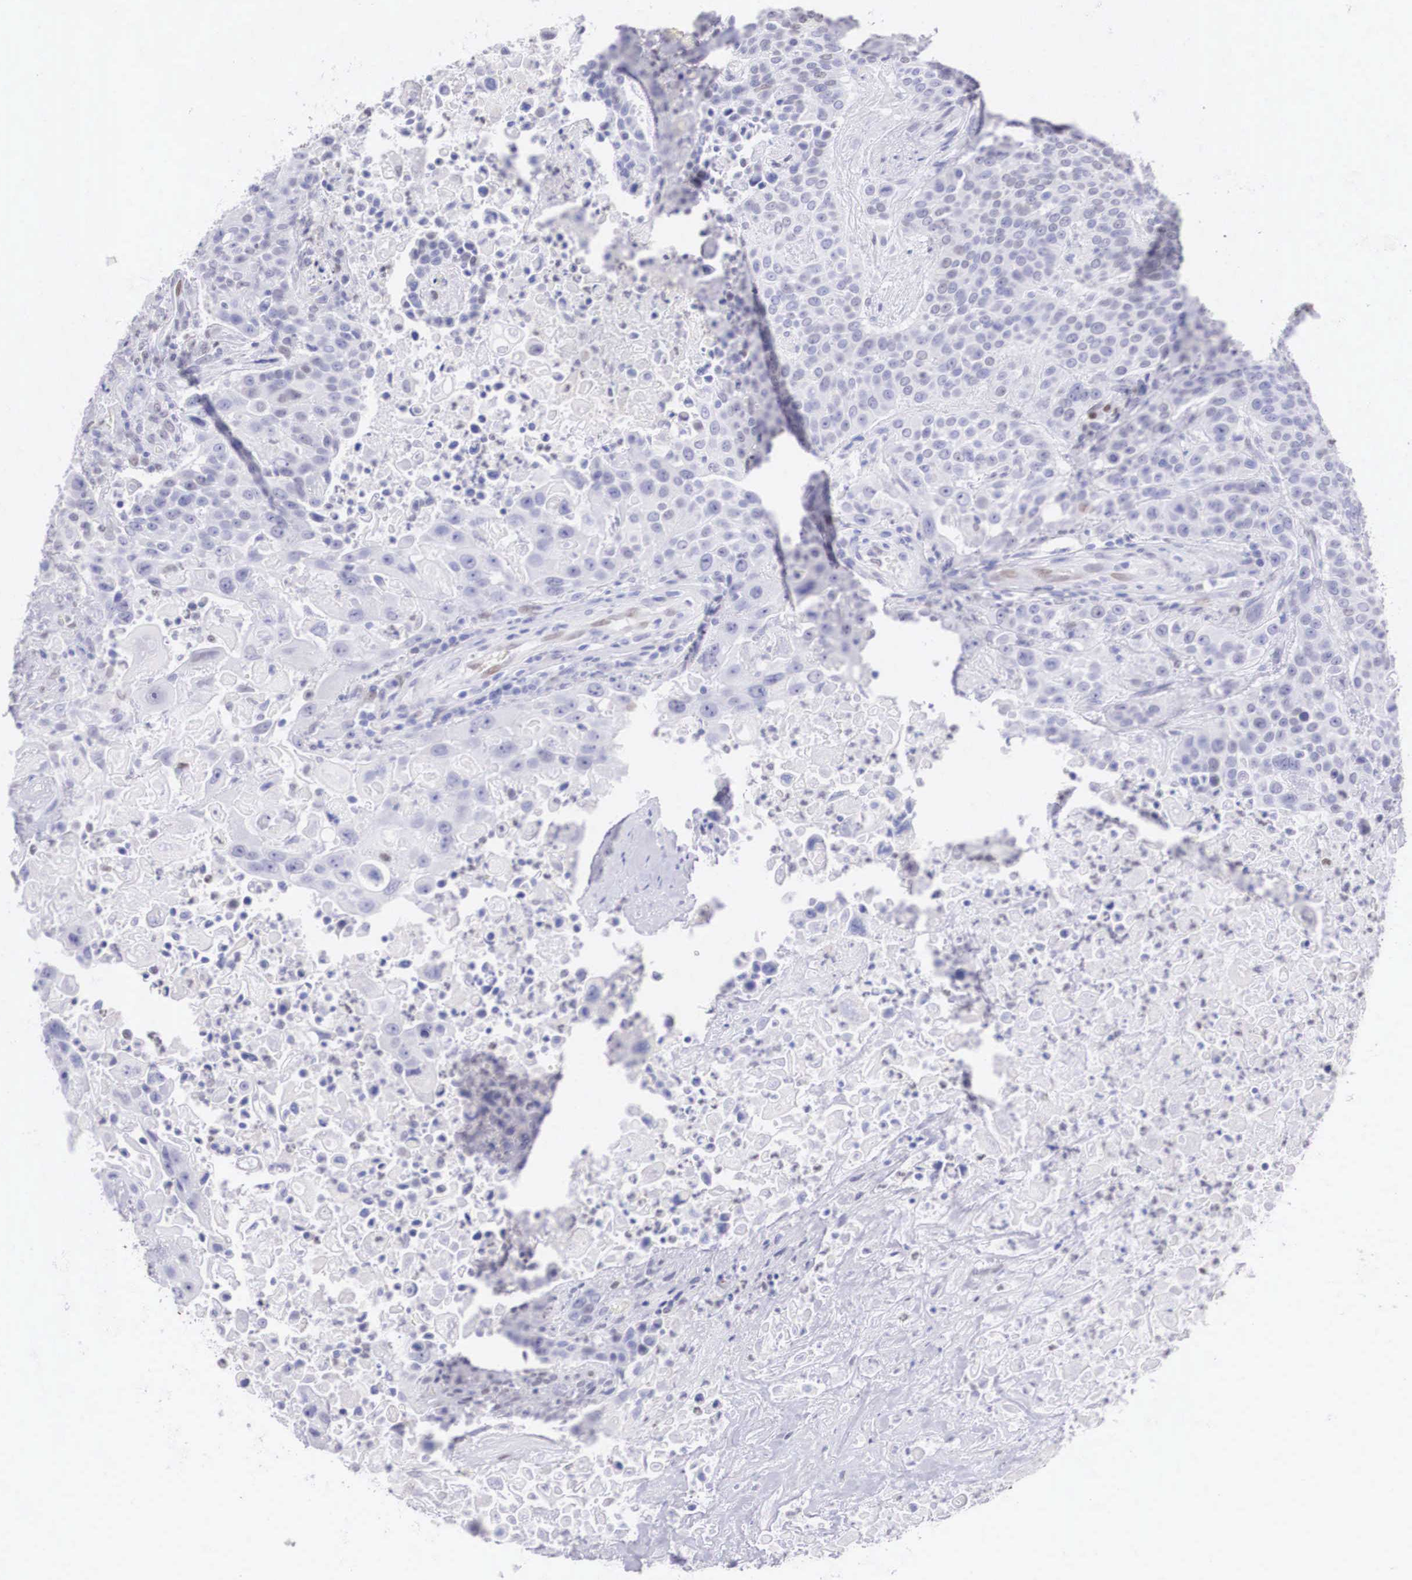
{"staining": {"intensity": "negative", "quantity": "none", "location": "none"}, "tissue": "urothelial cancer", "cell_type": "Tumor cells", "image_type": "cancer", "snomed": [{"axis": "morphology", "description": "Urothelial carcinoma, High grade"}, {"axis": "topography", "description": "Urinary bladder"}], "caption": "This is an IHC photomicrograph of urothelial carcinoma (high-grade). There is no staining in tumor cells.", "gene": "HMGN5", "patient": {"sex": "male", "age": 74}}